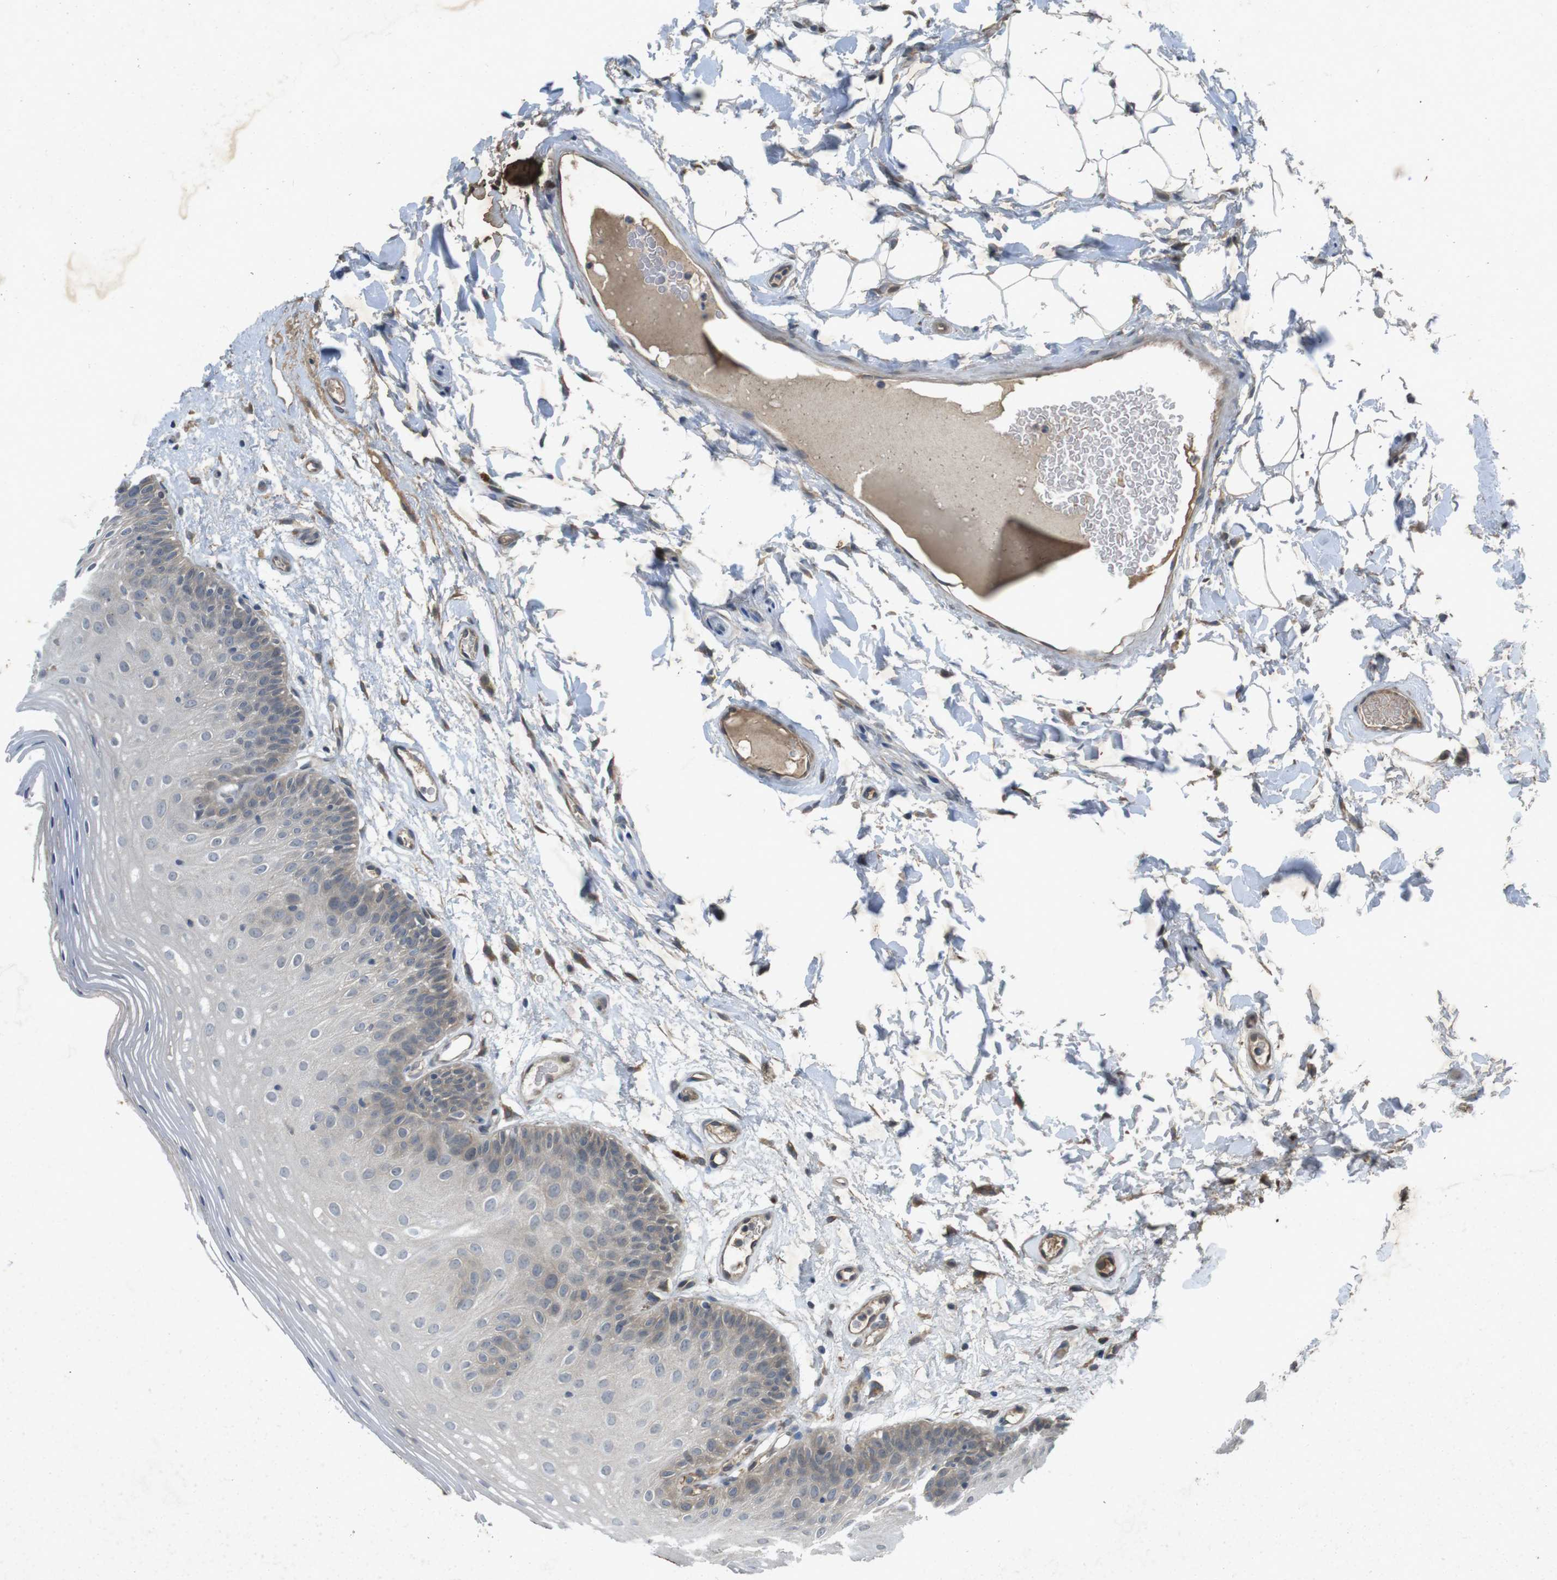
{"staining": {"intensity": "weak", "quantity": "<25%", "location": "cytoplasmic/membranous"}, "tissue": "oral mucosa", "cell_type": "Squamous epithelial cells", "image_type": "normal", "snomed": [{"axis": "morphology", "description": "Normal tissue, NOS"}, {"axis": "morphology", "description": "Squamous cell carcinoma, NOS"}, {"axis": "topography", "description": "Skeletal muscle"}, {"axis": "topography", "description": "Oral tissue"}], "caption": "Squamous epithelial cells are negative for brown protein staining in normal oral mucosa. The staining is performed using DAB (3,3'-diaminobenzidine) brown chromogen with nuclei counter-stained in using hematoxylin.", "gene": "FLCN", "patient": {"sex": "male", "age": 71}}